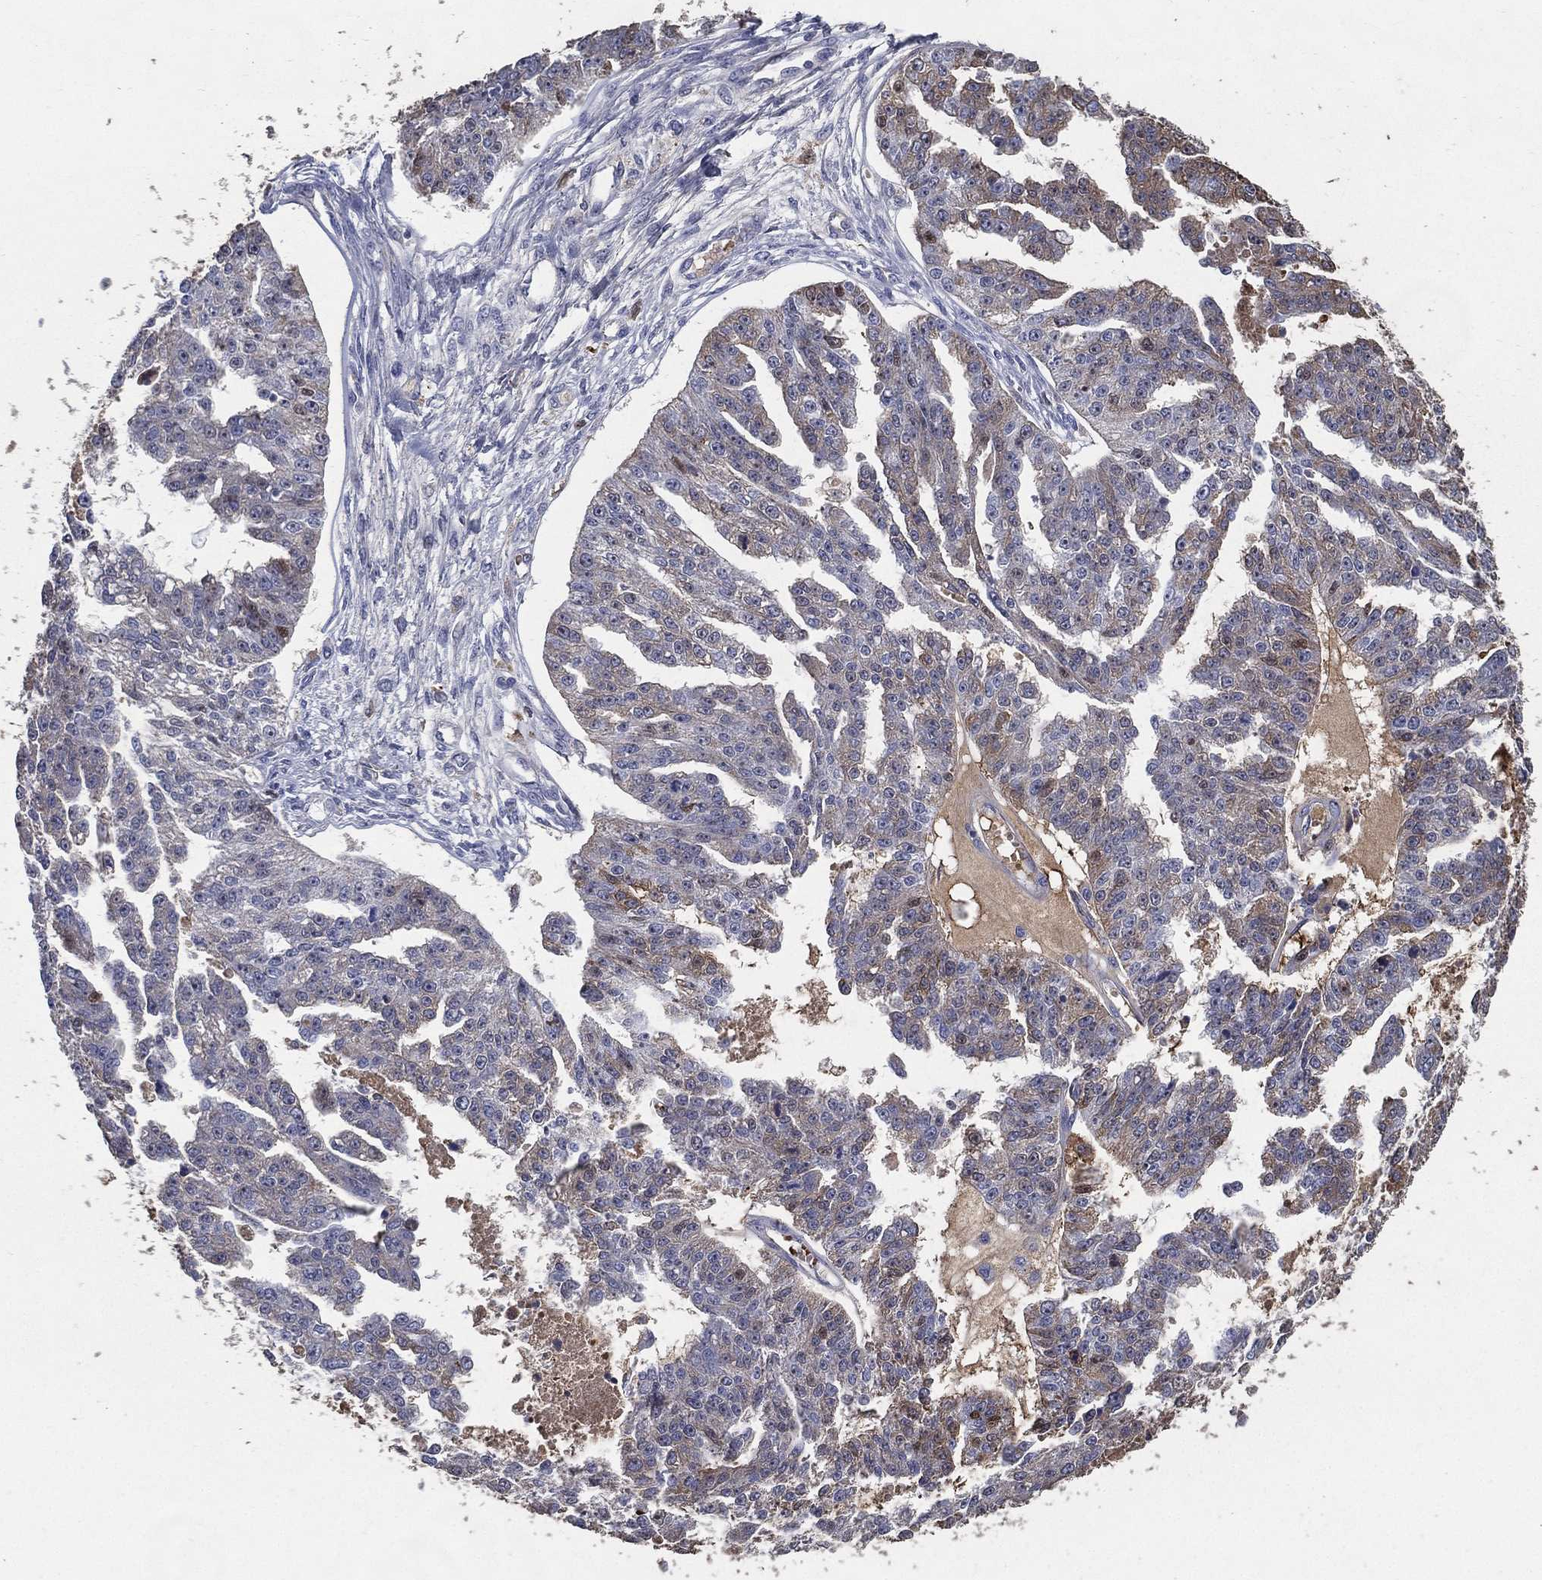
{"staining": {"intensity": "weak", "quantity": "25%-75%", "location": "cytoplasmic/membranous"}, "tissue": "ovarian cancer", "cell_type": "Tumor cells", "image_type": "cancer", "snomed": [{"axis": "morphology", "description": "Cystadenocarcinoma, serous, NOS"}, {"axis": "topography", "description": "Ovary"}], "caption": "DAB immunohistochemical staining of human serous cystadenocarcinoma (ovarian) reveals weak cytoplasmic/membranous protein expression in about 25%-75% of tumor cells. (DAB IHC with brightfield microscopy, high magnification).", "gene": "EFNA1", "patient": {"sex": "female", "age": 58}}